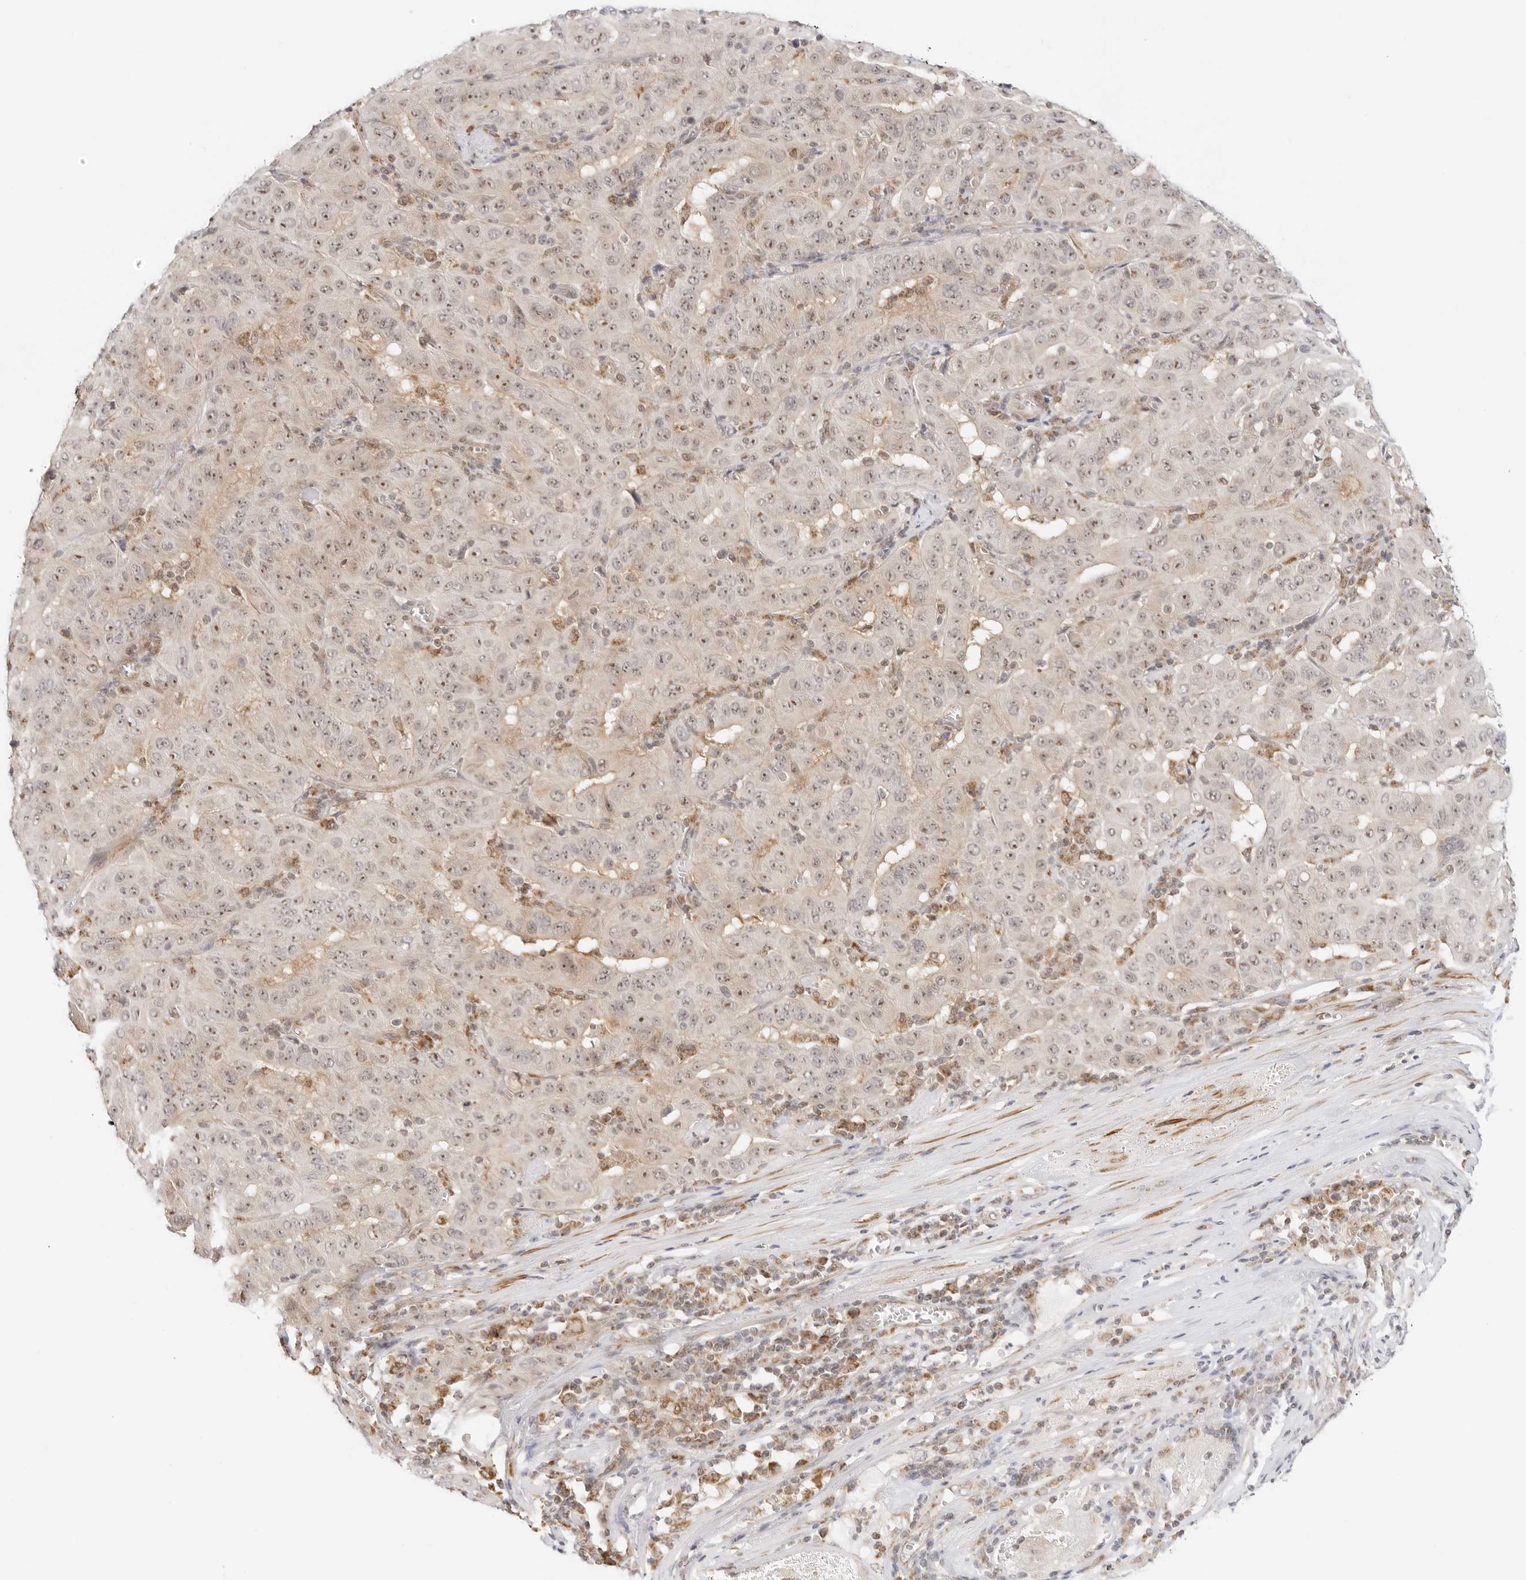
{"staining": {"intensity": "moderate", "quantity": ">75%", "location": "nuclear"}, "tissue": "pancreatic cancer", "cell_type": "Tumor cells", "image_type": "cancer", "snomed": [{"axis": "morphology", "description": "Adenocarcinoma, NOS"}, {"axis": "topography", "description": "Pancreas"}], "caption": "Human pancreatic cancer stained for a protein (brown) demonstrates moderate nuclear positive staining in about >75% of tumor cells.", "gene": "GORAB", "patient": {"sex": "male", "age": 63}}